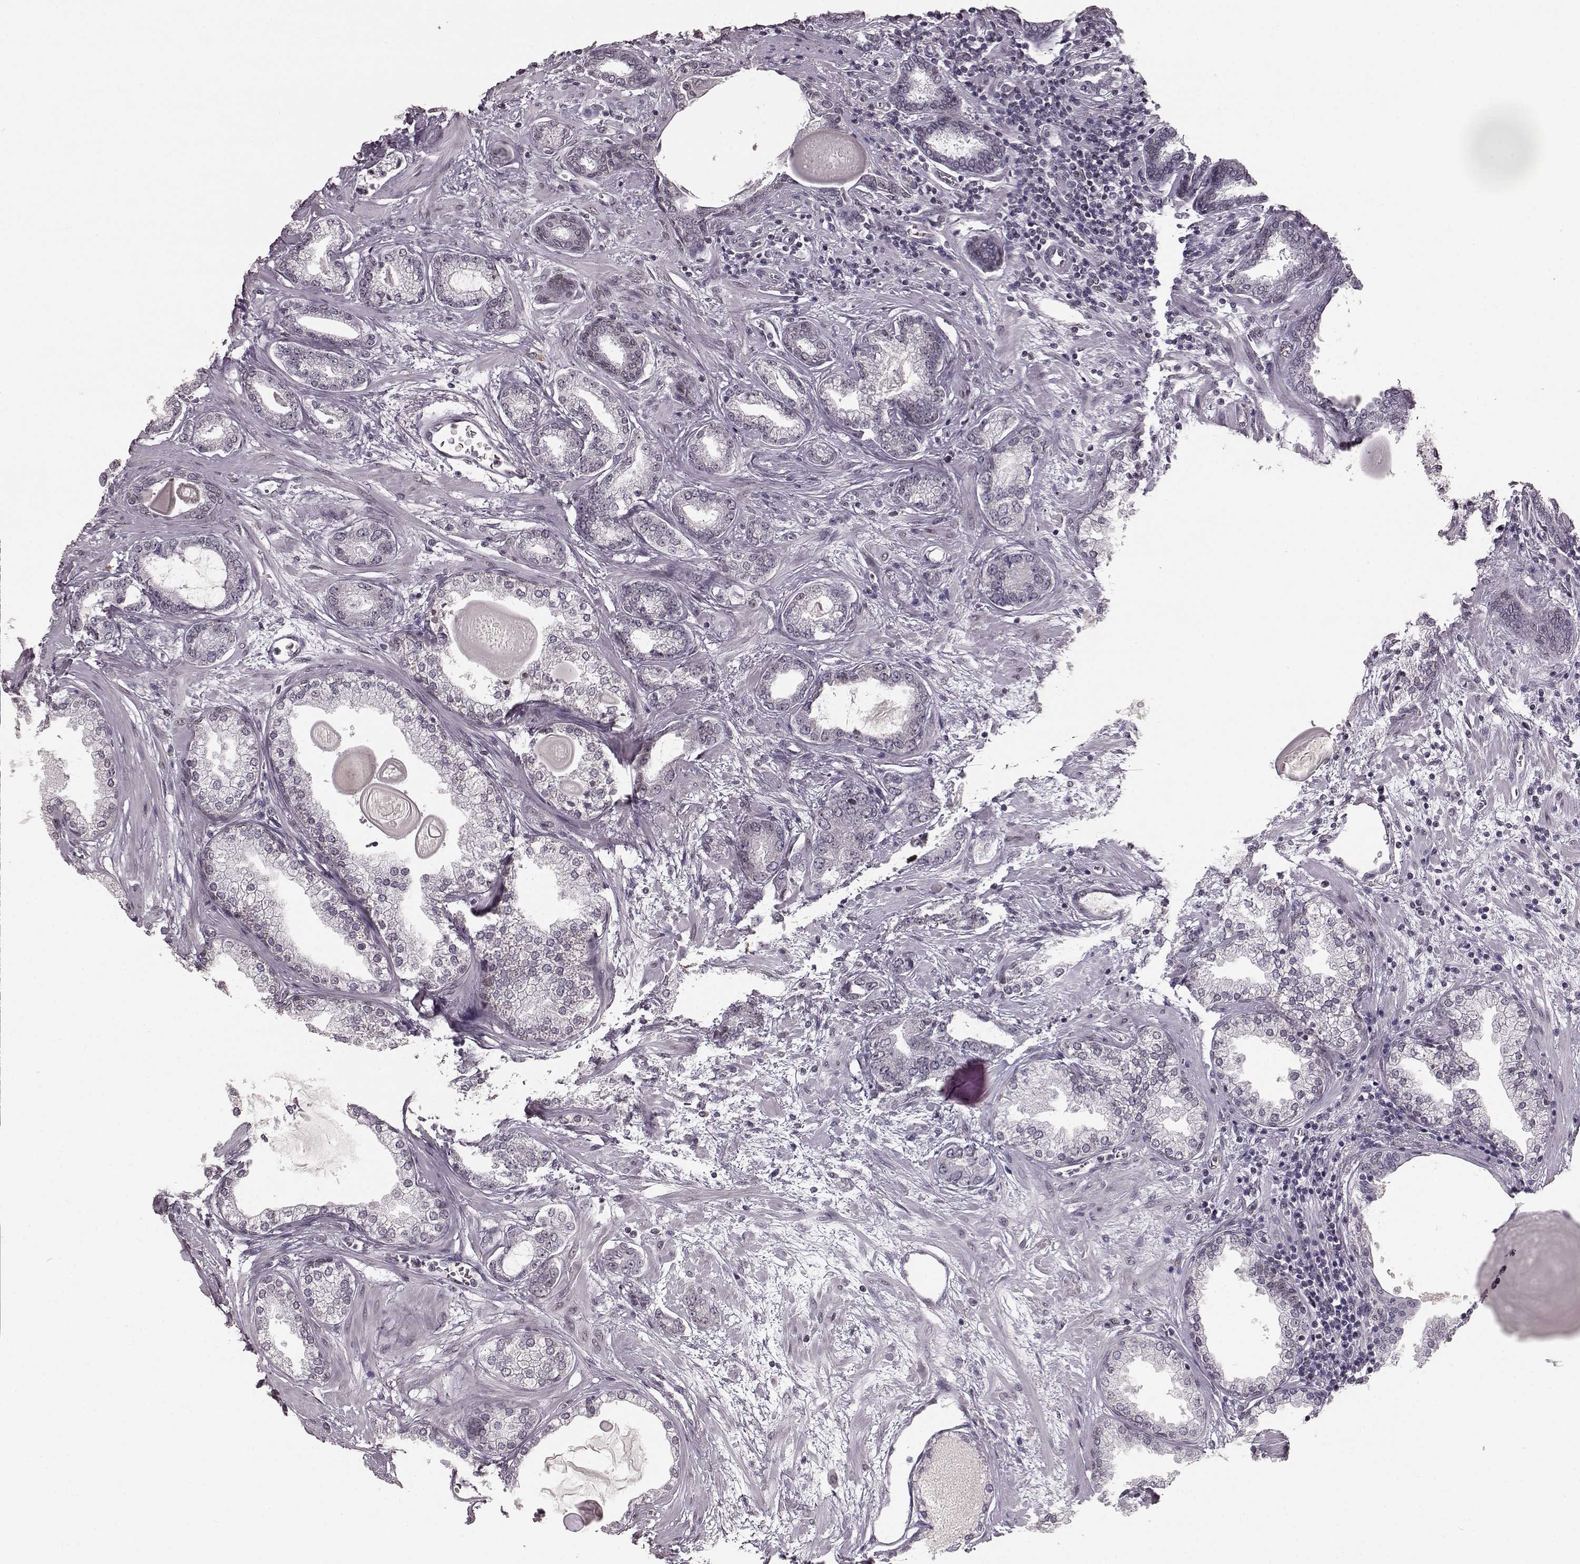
{"staining": {"intensity": "weak", "quantity": "<25%", "location": "cytoplasmic/membranous,nuclear"}, "tissue": "prostate cancer", "cell_type": "Tumor cells", "image_type": "cancer", "snomed": [{"axis": "morphology", "description": "Normal tissue, NOS"}, {"axis": "morphology", "description": "Adenocarcinoma, High grade"}, {"axis": "topography", "description": "Prostate"}], "caption": "Immunohistochemical staining of human prostate high-grade adenocarcinoma exhibits no significant positivity in tumor cells.", "gene": "DCAF12", "patient": {"sex": "male", "age": 83}}